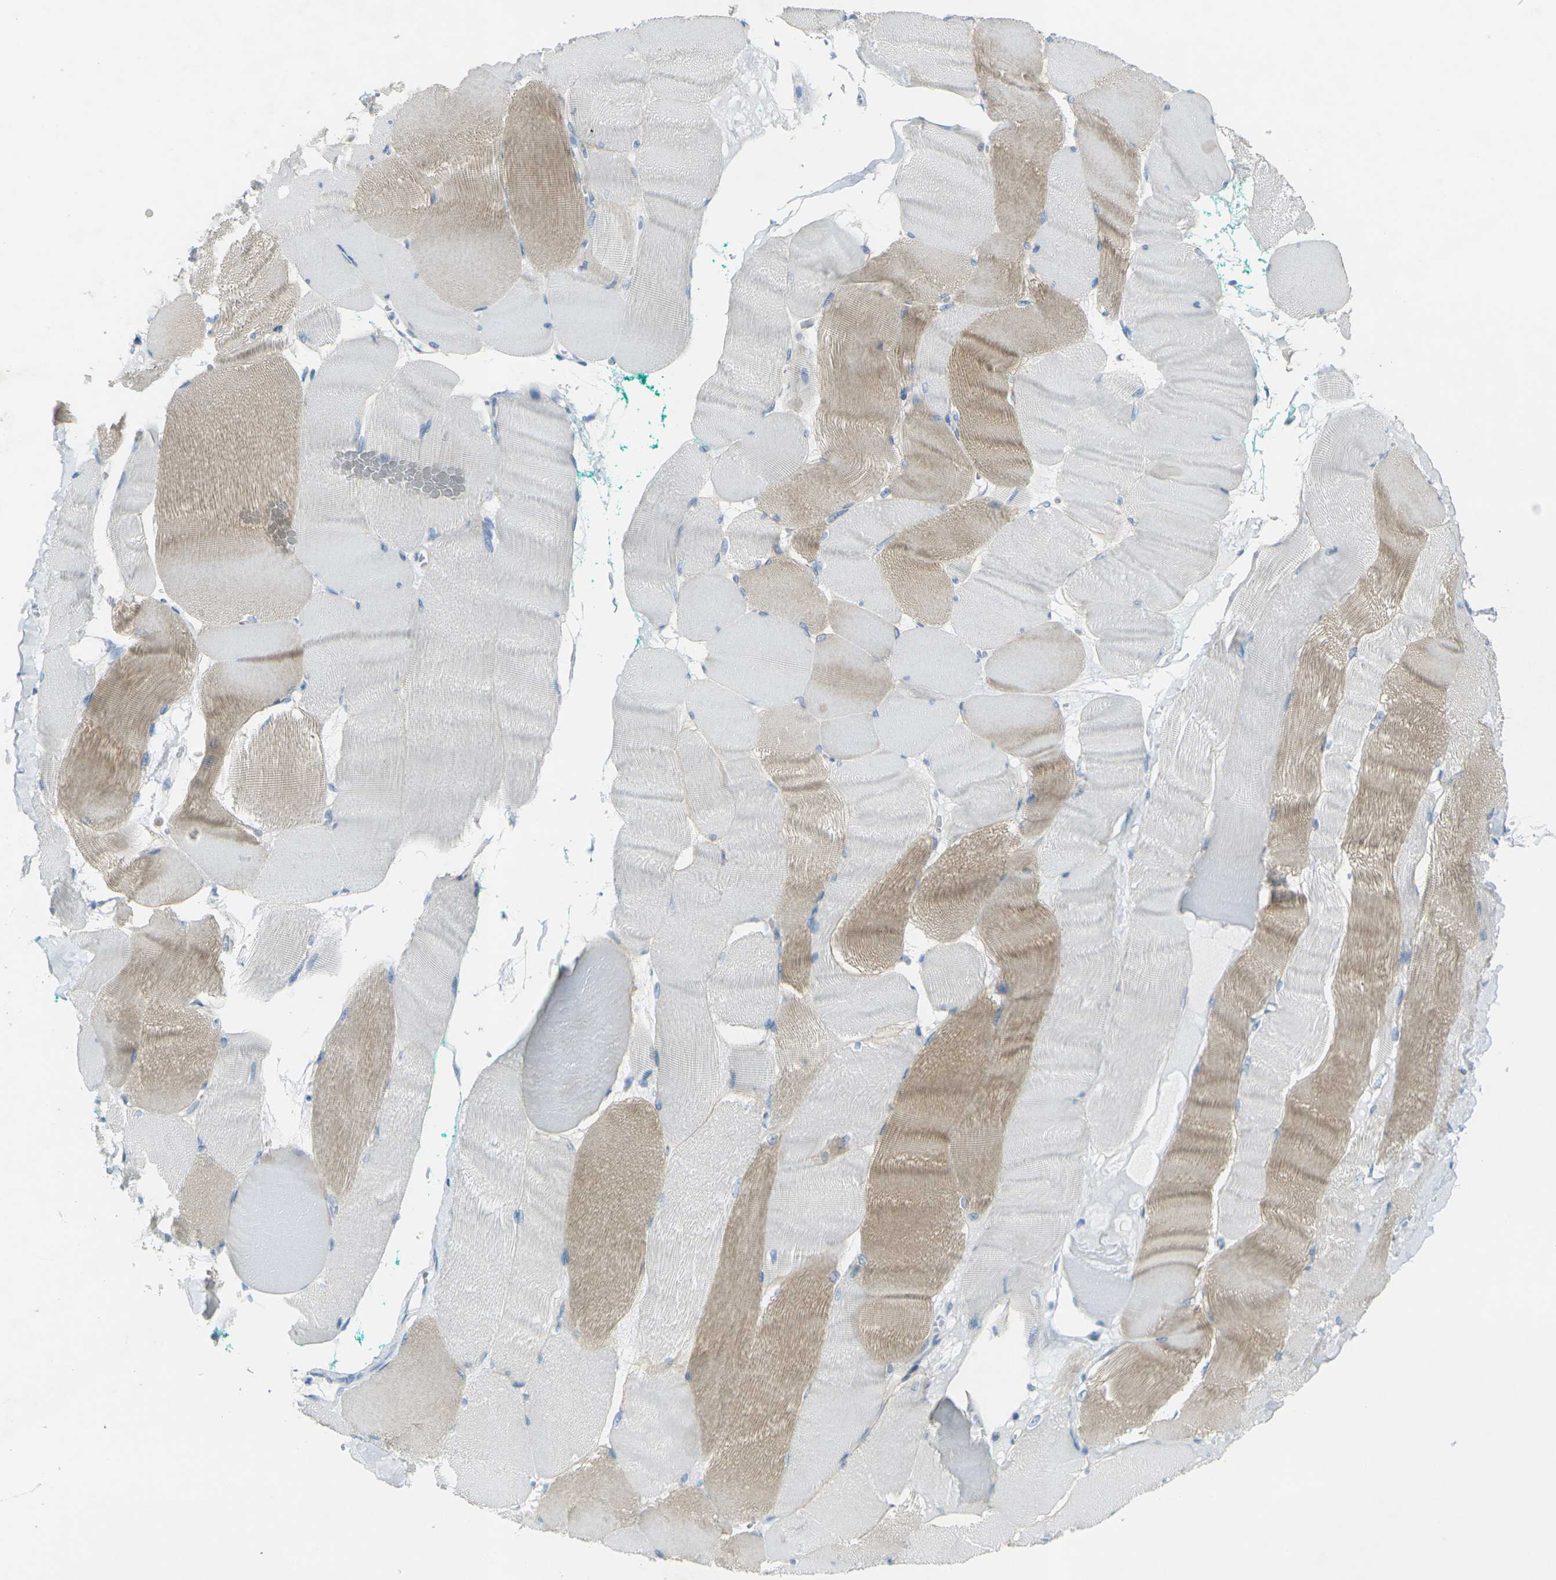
{"staining": {"intensity": "weak", "quantity": "25%-75%", "location": "cytoplasmic/membranous"}, "tissue": "skeletal muscle", "cell_type": "Myocytes", "image_type": "normal", "snomed": [{"axis": "morphology", "description": "Normal tissue, NOS"}, {"axis": "morphology", "description": "Squamous cell carcinoma, NOS"}, {"axis": "topography", "description": "Skeletal muscle"}], "caption": "A high-resolution histopathology image shows IHC staining of normal skeletal muscle, which reveals weak cytoplasmic/membranous expression in about 25%-75% of myocytes.", "gene": "ANKRD46", "patient": {"sex": "male", "age": 51}}